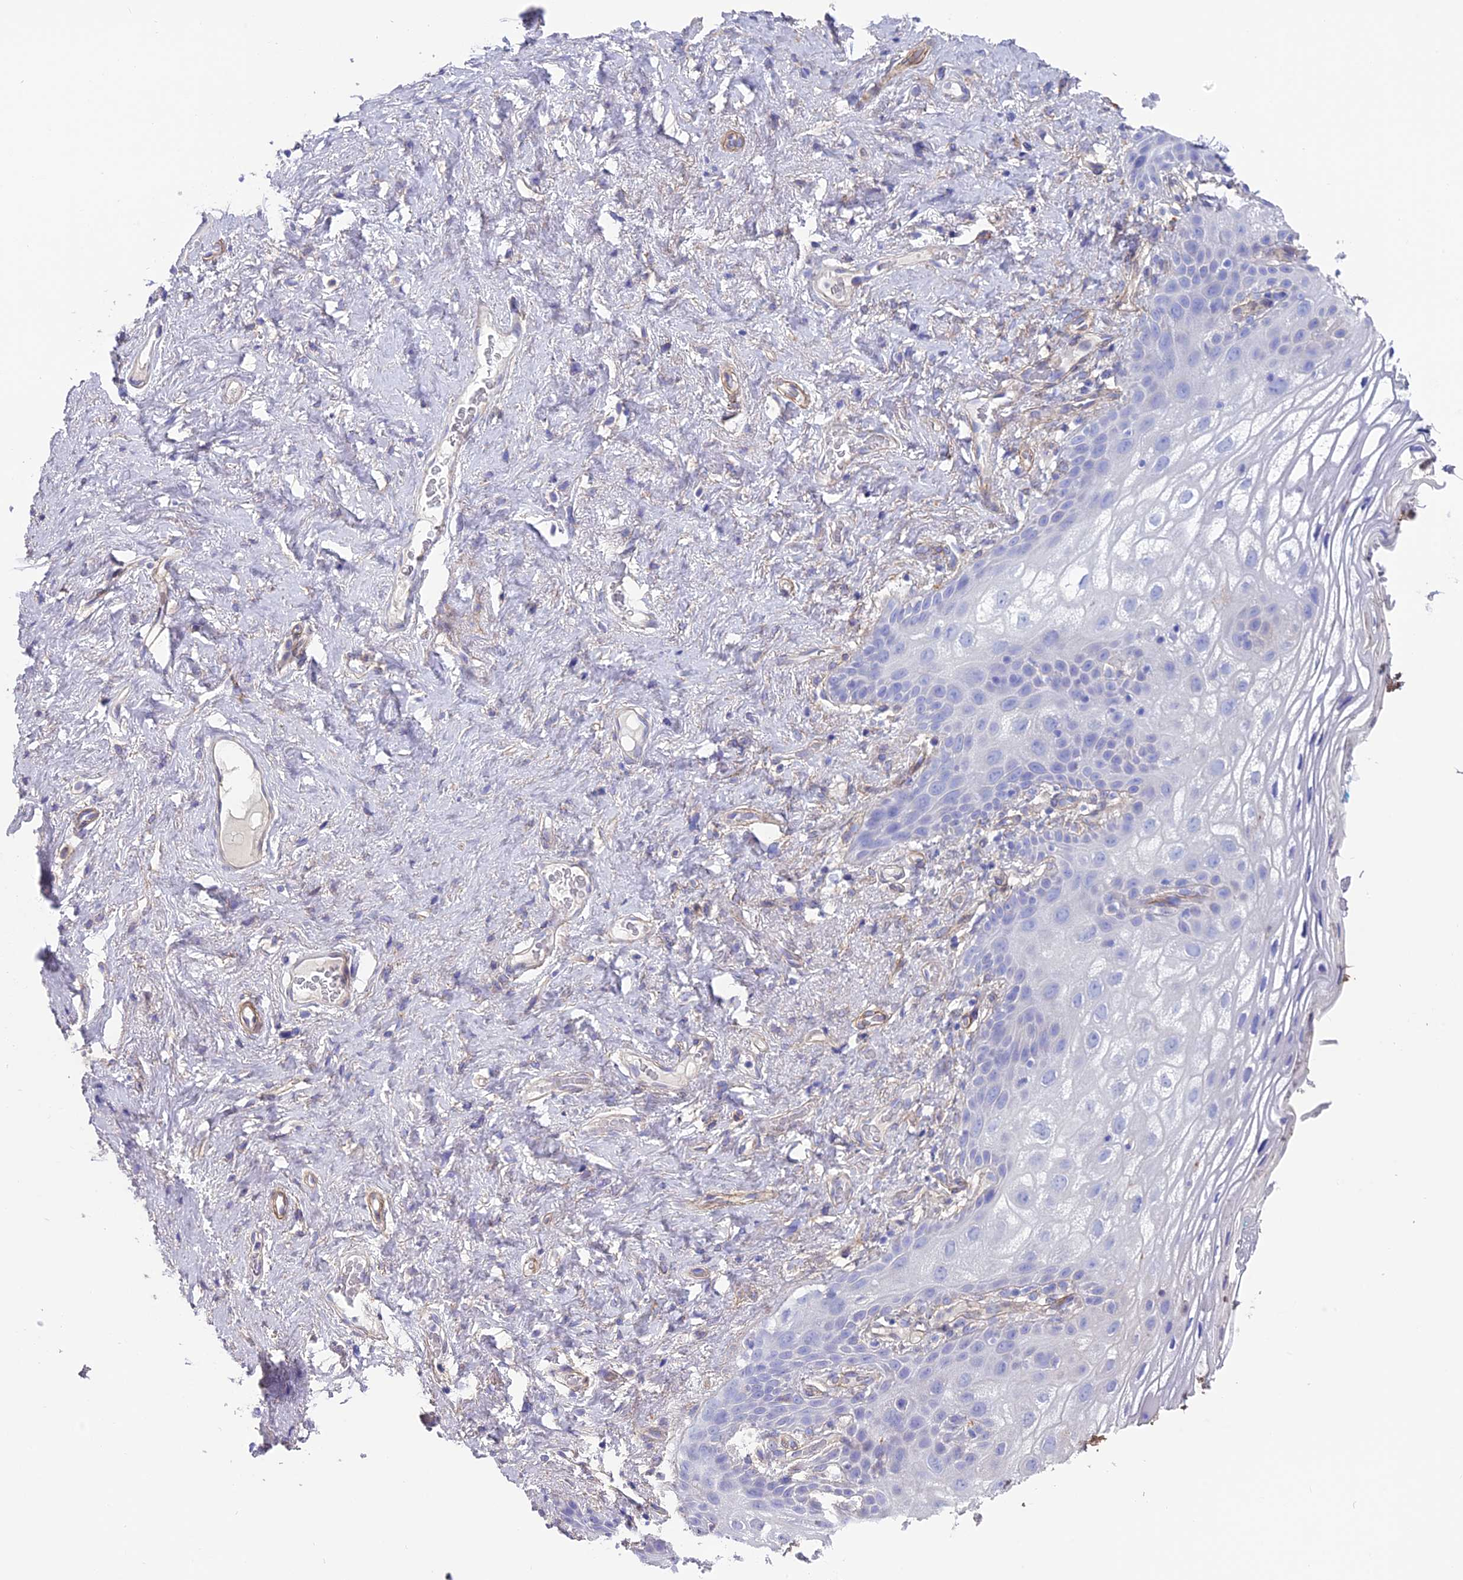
{"staining": {"intensity": "negative", "quantity": "none", "location": "none"}, "tissue": "vagina", "cell_type": "Squamous epithelial cells", "image_type": "normal", "snomed": [{"axis": "morphology", "description": "Normal tissue, NOS"}, {"axis": "topography", "description": "Vagina"}], "caption": "Immunohistochemistry (IHC) micrograph of normal human vagina stained for a protein (brown), which displays no positivity in squamous epithelial cells.", "gene": "TNS1", "patient": {"sex": "female", "age": 68}}